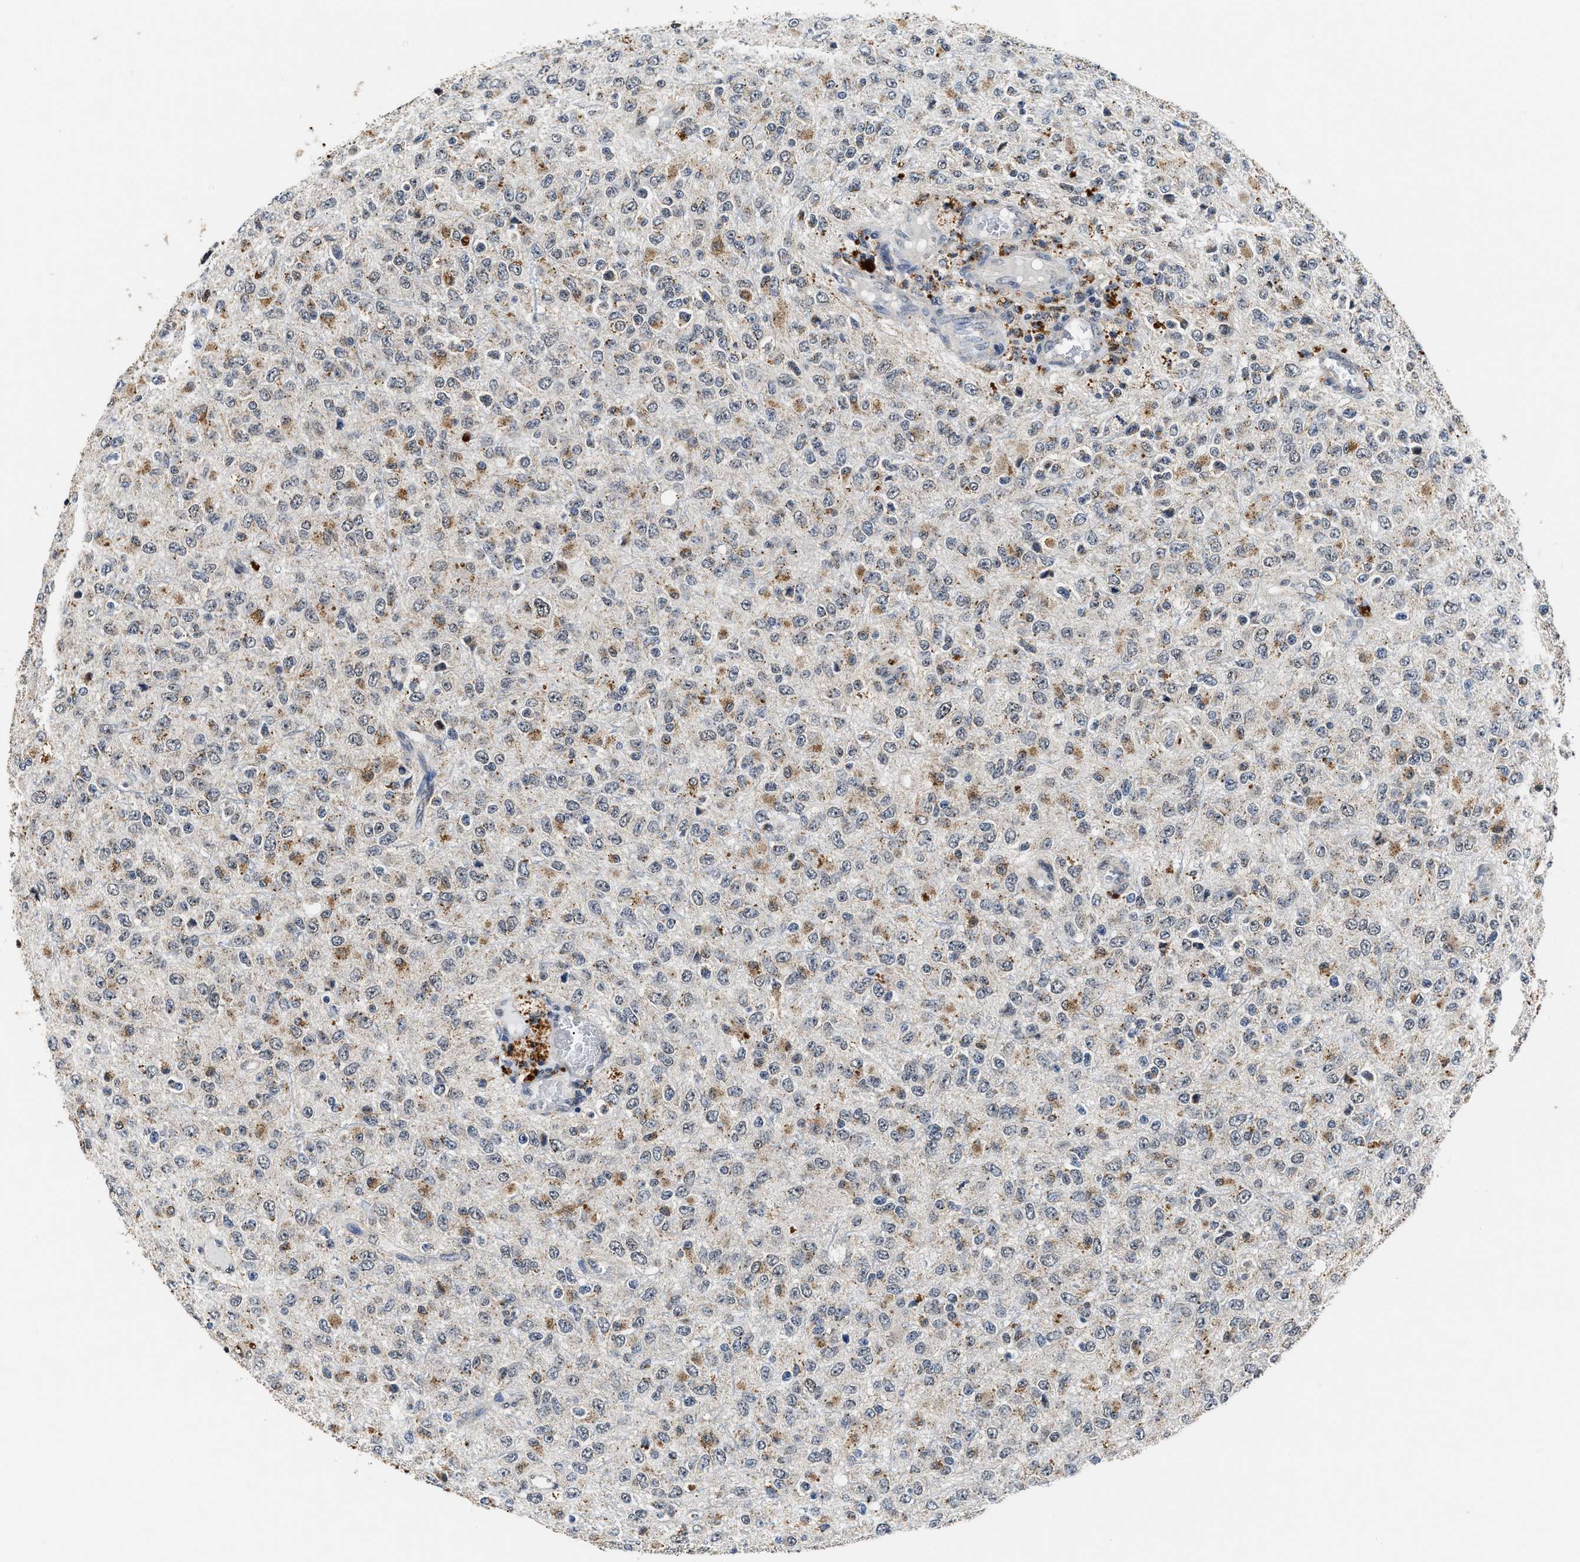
{"staining": {"intensity": "moderate", "quantity": "25%-75%", "location": "cytoplasmic/membranous"}, "tissue": "glioma", "cell_type": "Tumor cells", "image_type": "cancer", "snomed": [{"axis": "morphology", "description": "Glioma, malignant, High grade"}, {"axis": "topography", "description": "pancreas cauda"}], "caption": "High-grade glioma (malignant) stained with immunohistochemistry displays moderate cytoplasmic/membranous staining in about 25%-75% of tumor cells.", "gene": "ACOX1", "patient": {"sex": "male", "age": 60}}